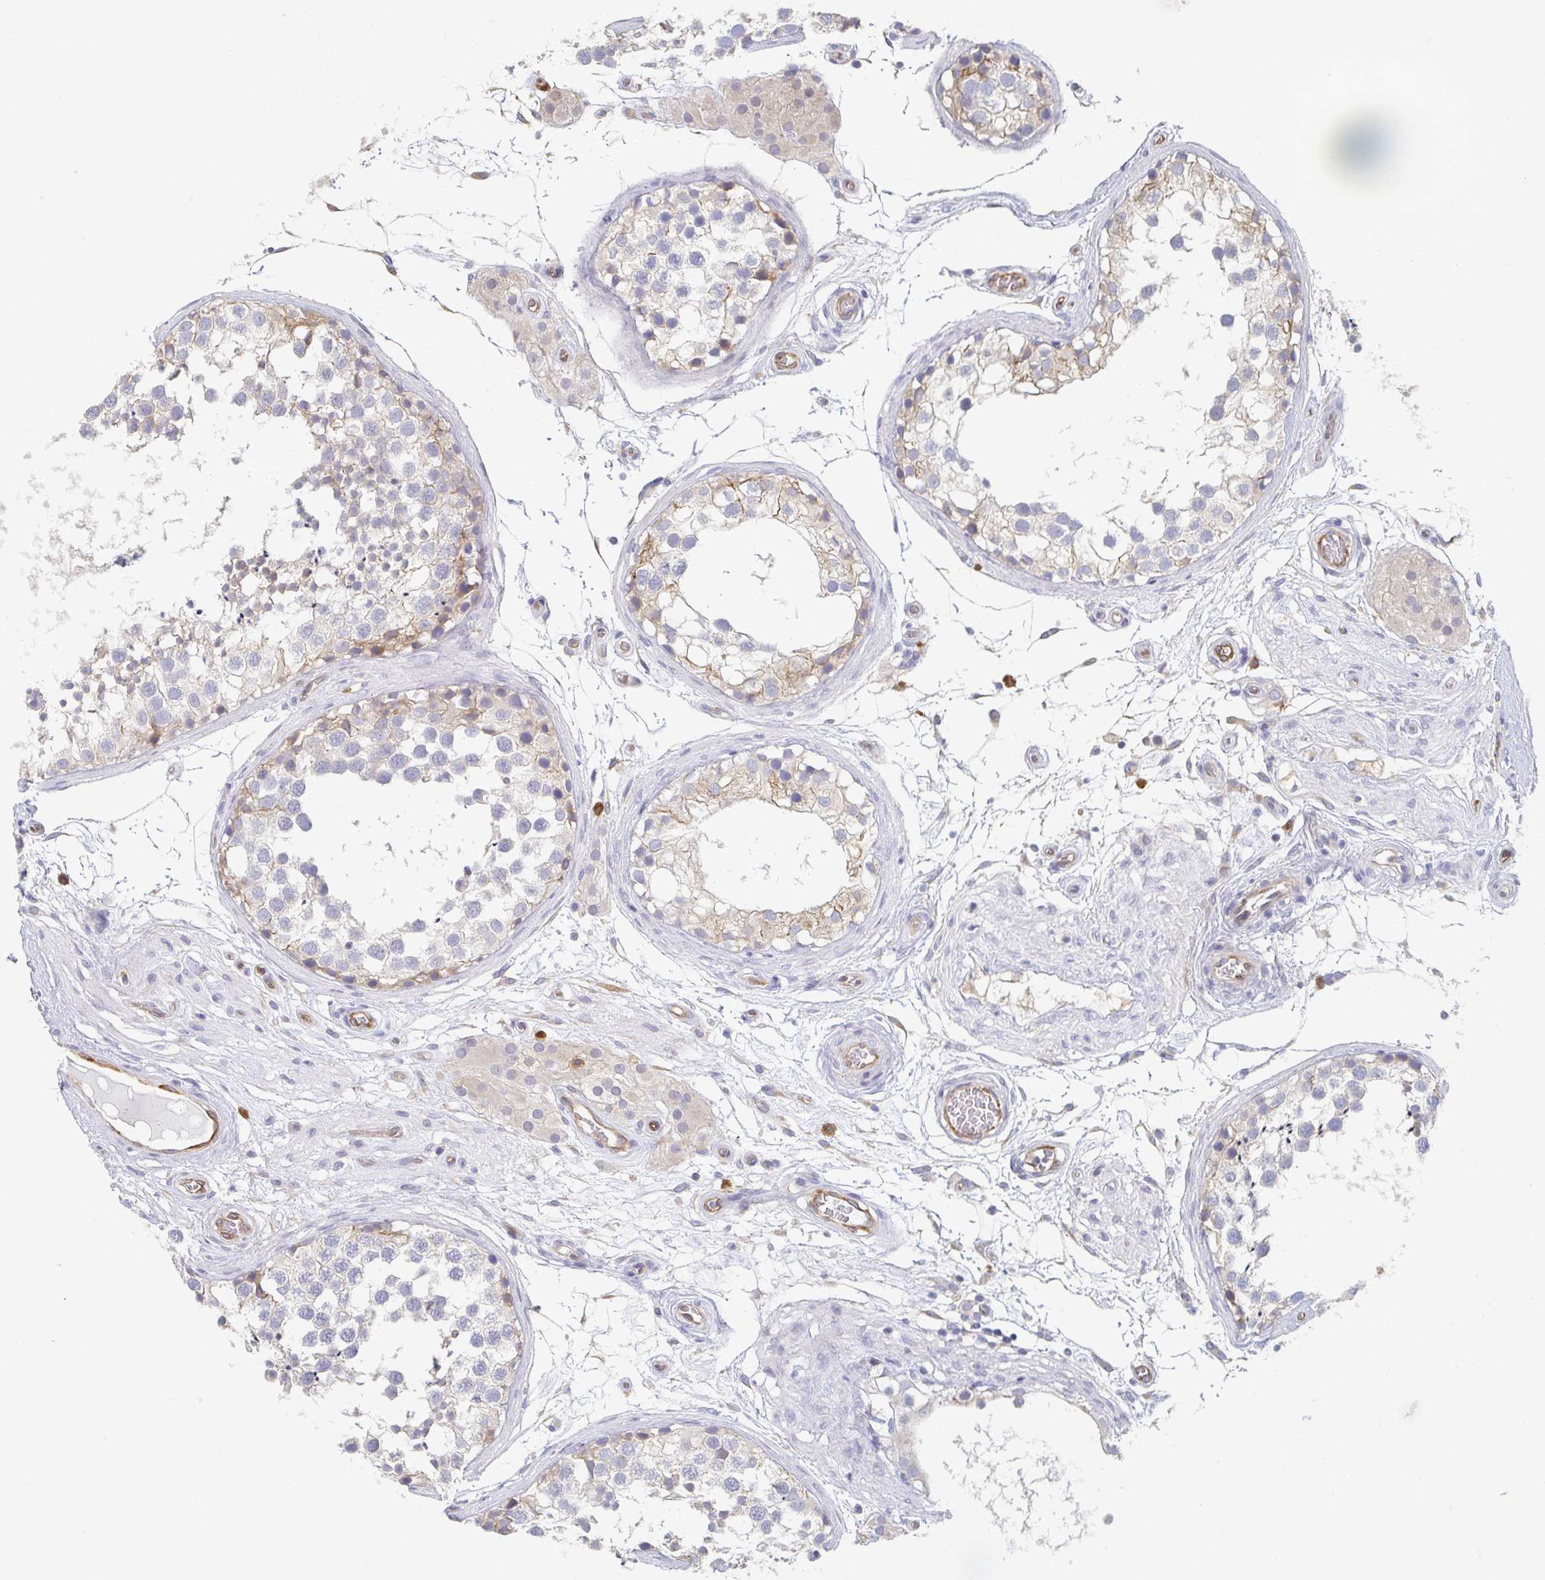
{"staining": {"intensity": "weak", "quantity": "<25%", "location": "cytoplasmic/membranous"}, "tissue": "testis", "cell_type": "Cells in seminiferous ducts", "image_type": "normal", "snomed": [{"axis": "morphology", "description": "Normal tissue, NOS"}, {"axis": "morphology", "description": "Seminoma, NOS"}, {"axis": "topography", "description": "Testis"}], "caption": "Testis stained for a protein using immunohistochemistry displays no positivity cells in seminiferous ducts.", "gene": "MYLK2", "patient": {"sex": "male", "age": 65}}